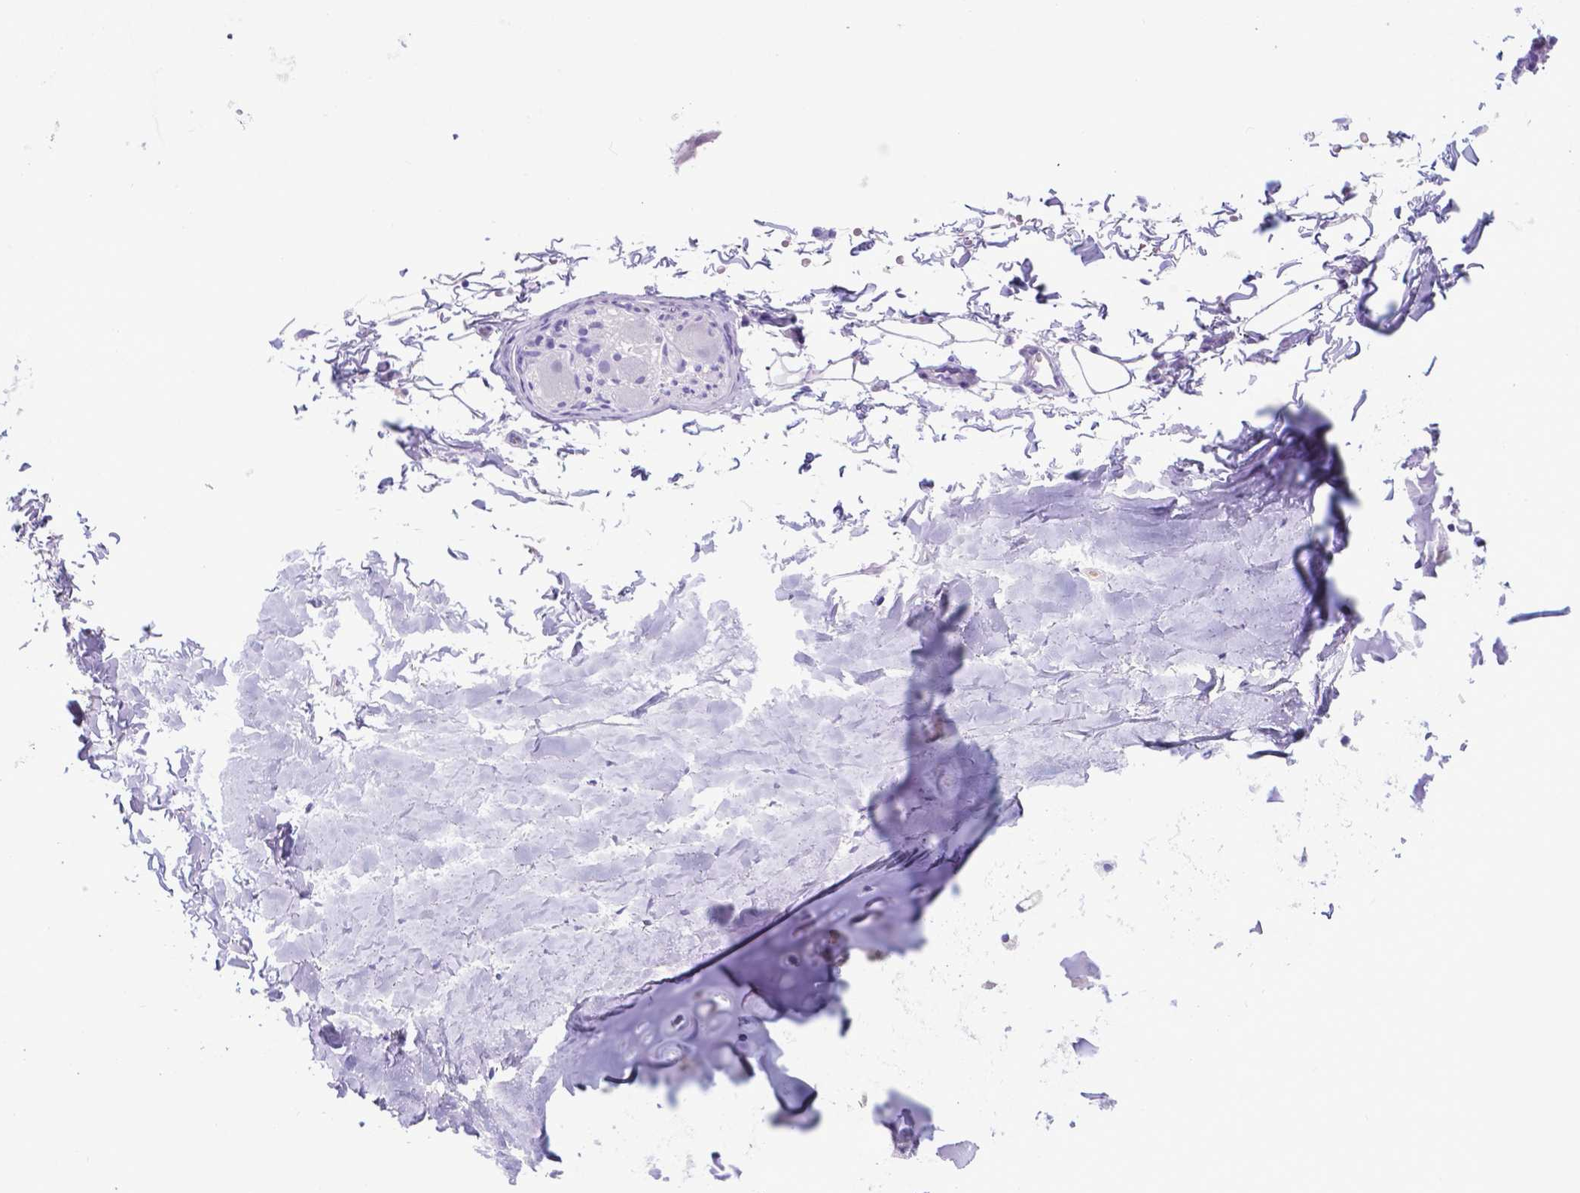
{"staining": {"intensity": "negative", "quantity": "none", "location": "none"}, "tissue": "adipose tissue", "cell_type": "Adipocytes", "image_type": "normal", "snomed": [{"axis": "morphology", "description": "Normal tissue, NOS"}, {"axis": "topography", "description": "Cartilage tissue"}, {"axis": "topography", "description": "Bronchus"}], "caption": "Human adipose tissue stained for a protein using IHC exhibits no staining in adipocytes.", "gene": "LZTR1", "patient": {"sex": "female", "age": 79}}